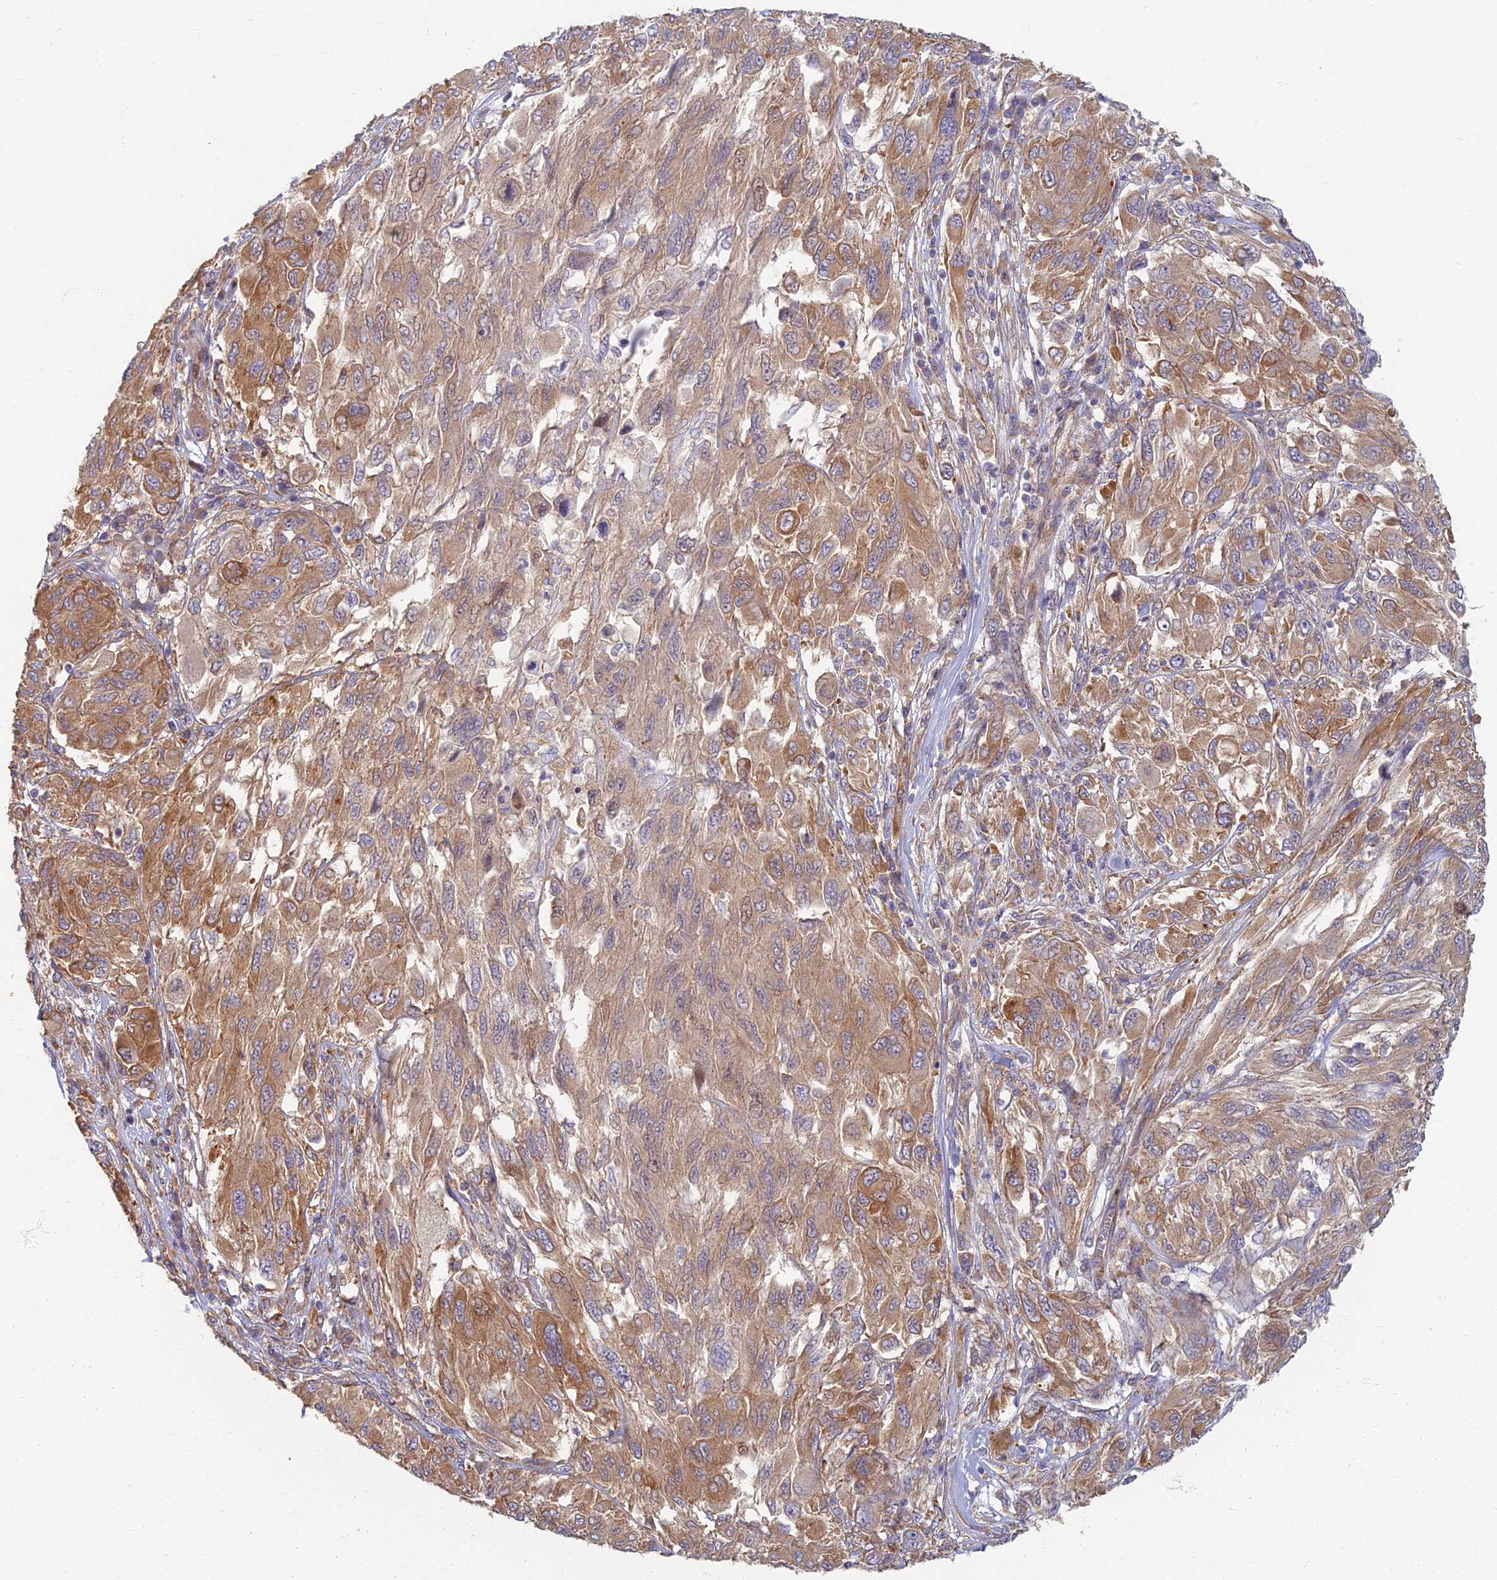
{"staining": {"intensity": "moderate", "quantity": ">75%", "location": "cytoplasmic/membranous"}, "tissue": "melanoma", "cell_type": "Tumor cells", "image_type": "cancer", "snomed": [{"axis": "morphology", "description": "Malignant melanoma, NOS"}, {"axis": "topography", "description": "Skin"}], "caption": "Melanoma tissue displays moderate cytoplasmic/membranous staining in about >75% of tumor cells, visualized by immunohistochemistry.", "gene": "RBSN", "patient": {"sex": "female", "age": 91}}